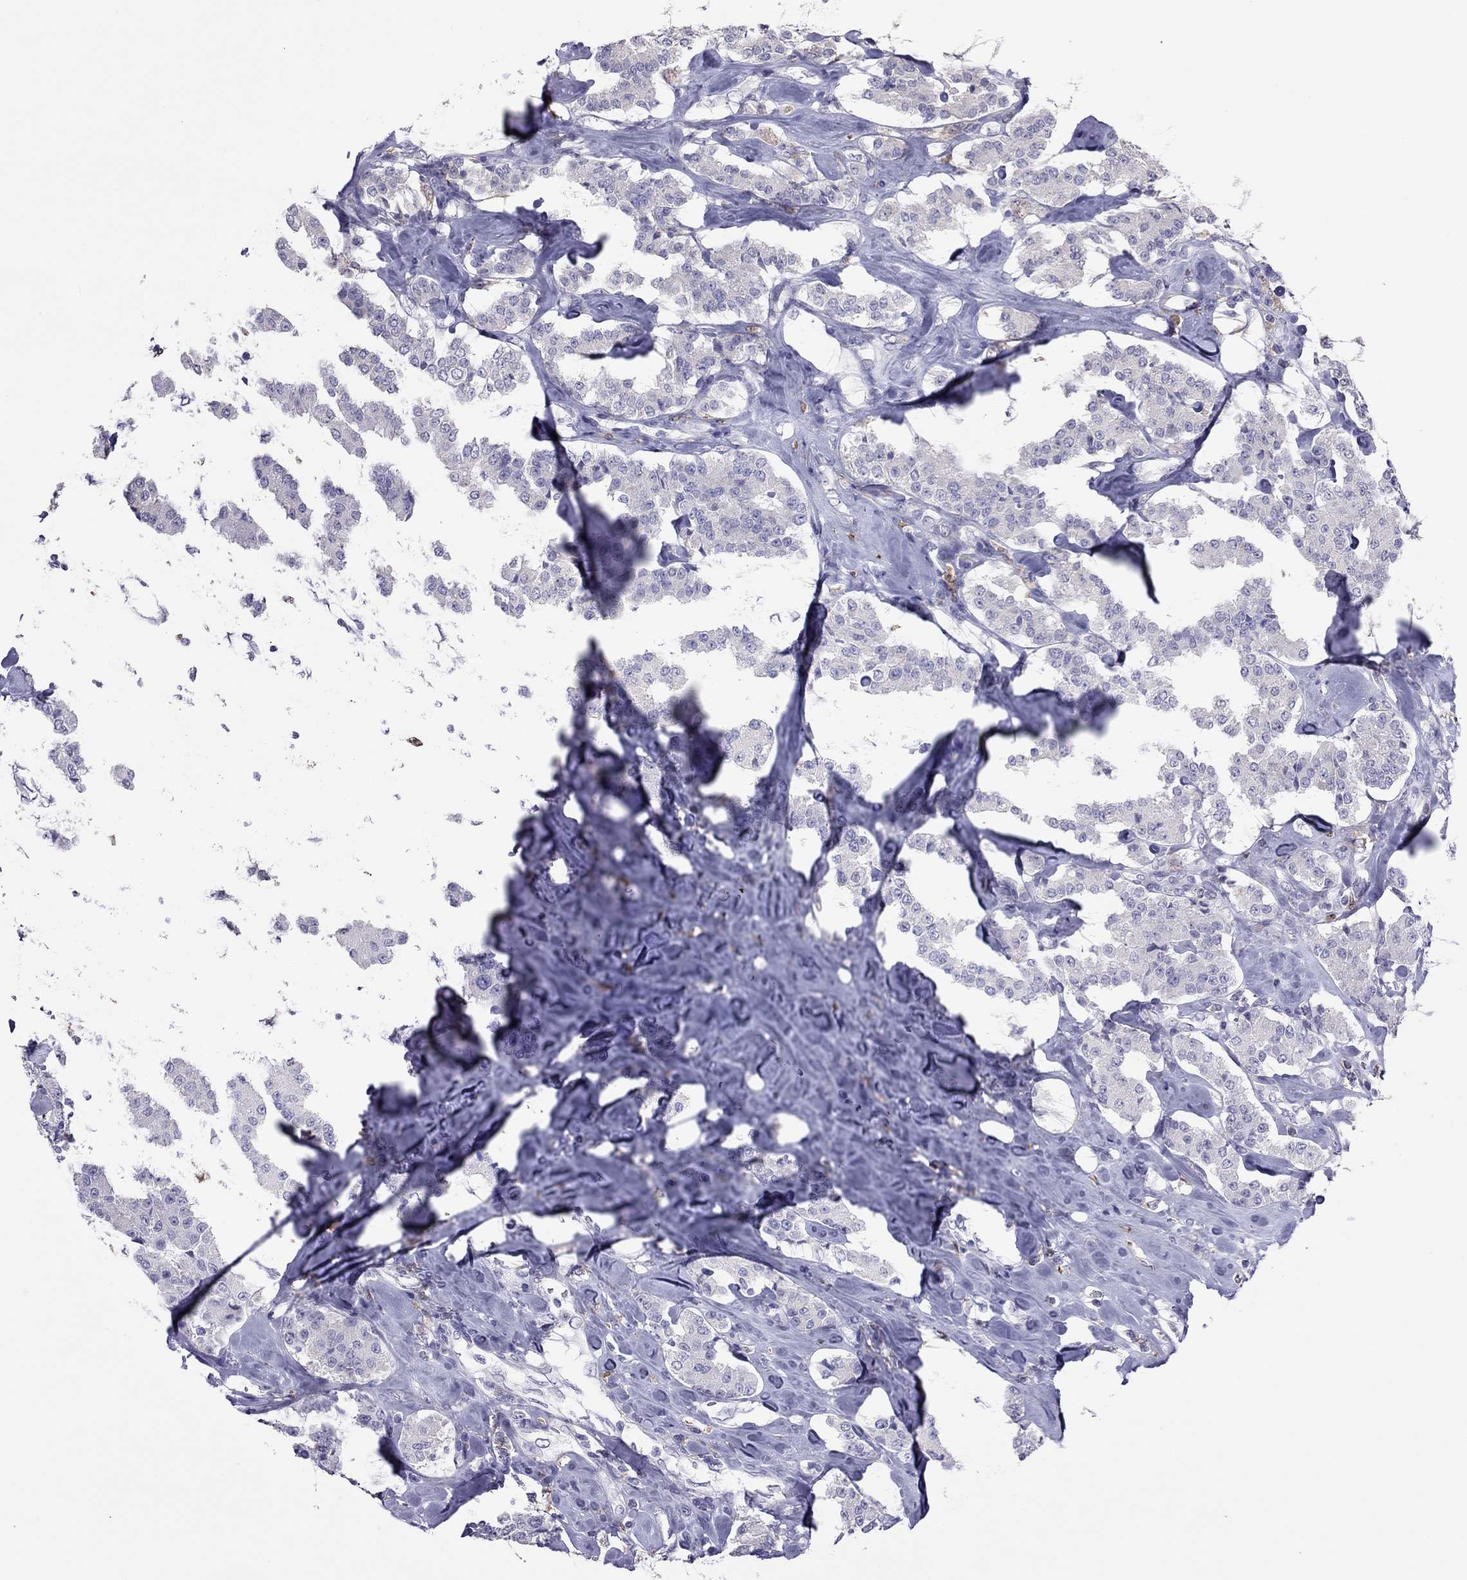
{"staining": {"intensity": "negative", "quantity": "none", "location": "none"}, "tissue": "carcinoid", "cell_type": "Tumor cells", "image_type": "cancer", "snomed": [{"axis": "morphology", "description": "Carcinoid, malignant, NOS"}, {"axis": "topography", "description": "Pancreas"}], "caption": "This is an immunohistochemistry photomicrograph of human carcinoid. There is no staining in tumor cells.", "gene": "PPP1R3A", "patient": {"sex": "male", "age": 41}}